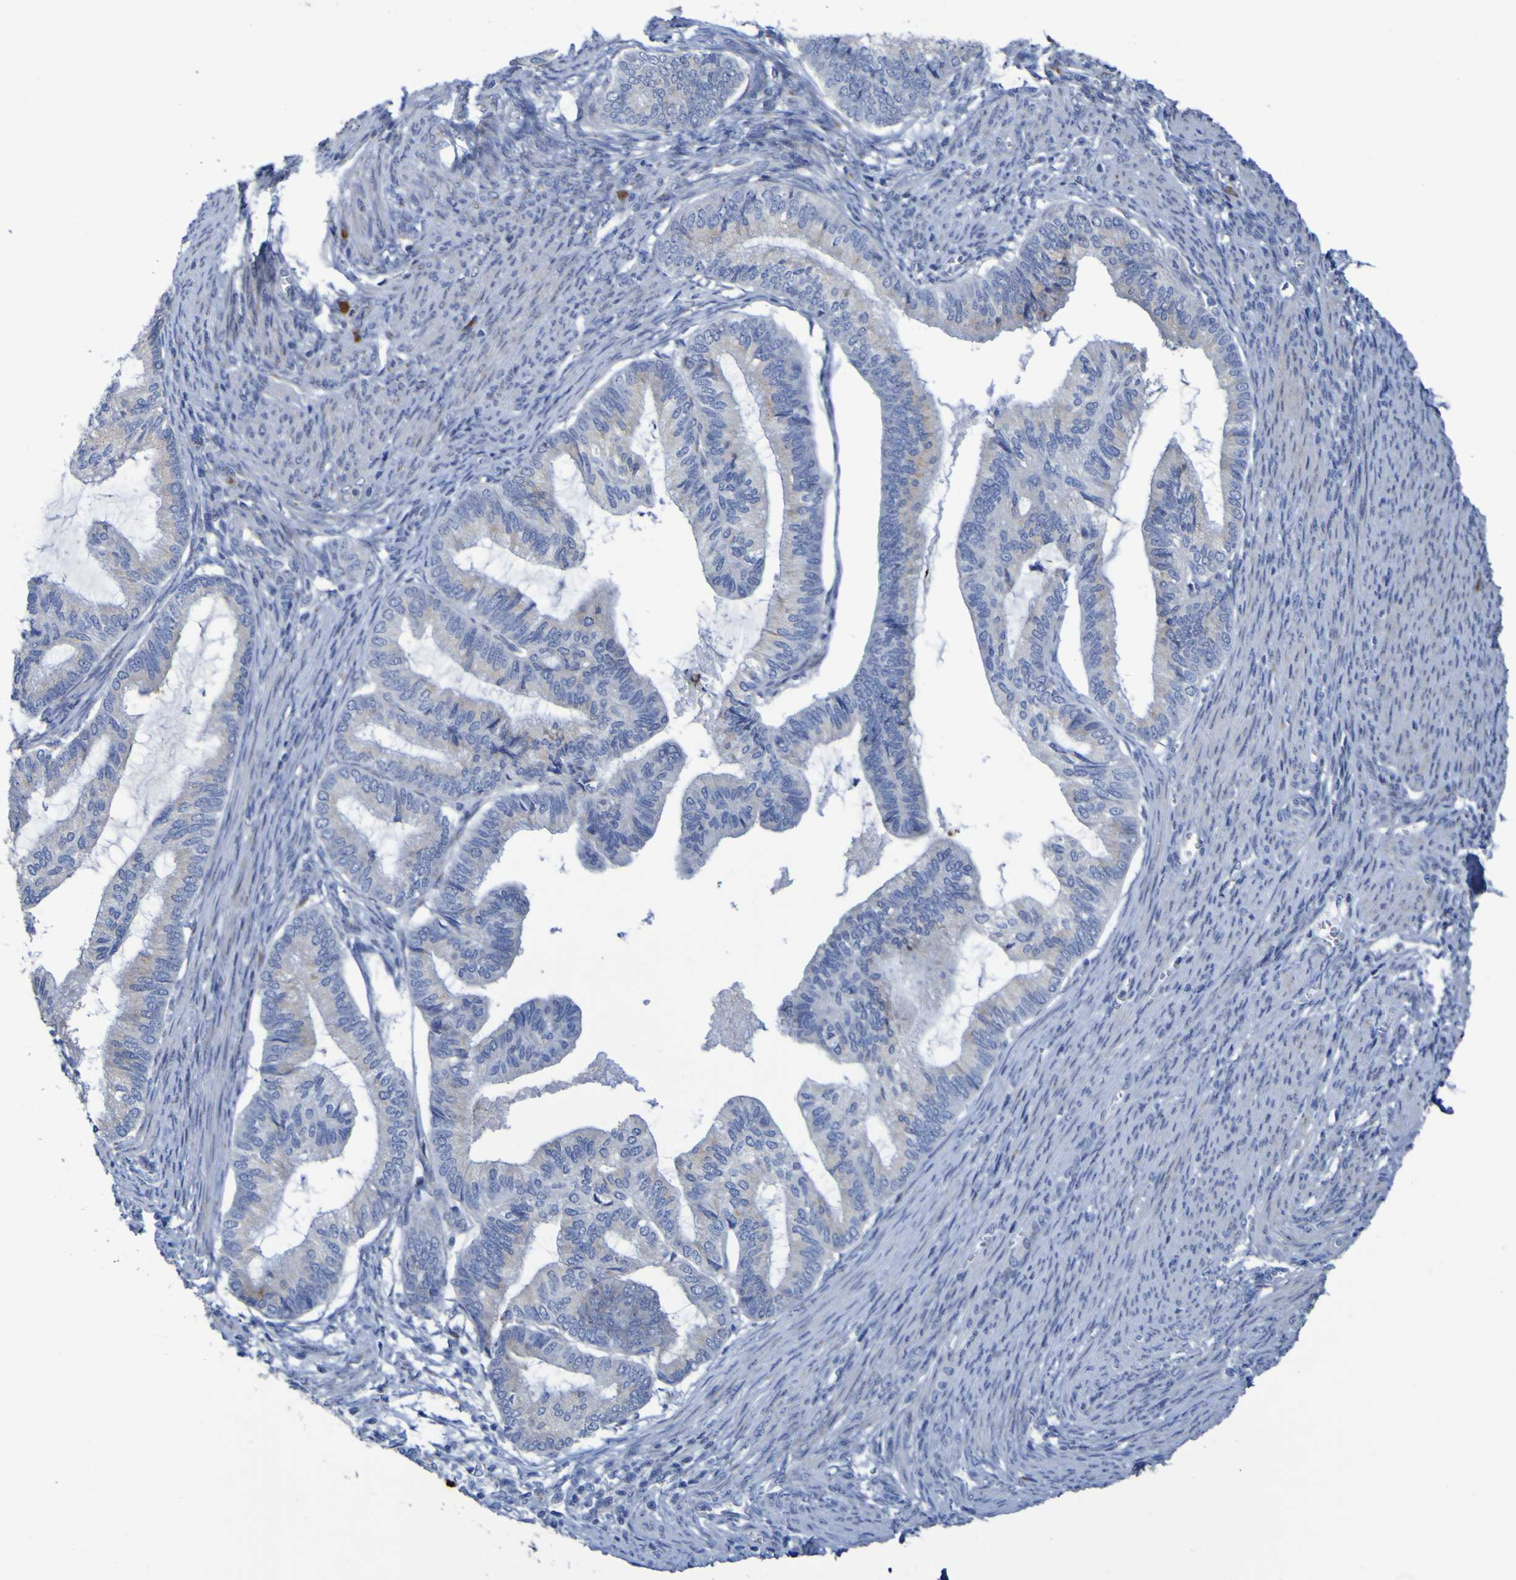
{"staining": {"intensity": "weak", "quantity": "<25%", "location": "cytoplasmic/membranous"}, "tissue": "cervical cancer", "cell_type": "Tumor cells", "image_type": "cancer", "snomed": [{"axis": "morphology", "description": "Normal tissue, NOS"}, {"axis": "morphology", "description": "Adenocarcinoma, NOS"}, {"axis": "topography", "description": "Cervix"}, {"axis": "topography", "description": "Endometrium"}], "caption": "Immunohistochemistry (IHC) of human cervical adenocarcinoma reveals no expression in tumor cells.", "gene": "C11orf24", "patient": {"sex": "female", "age": 86}}